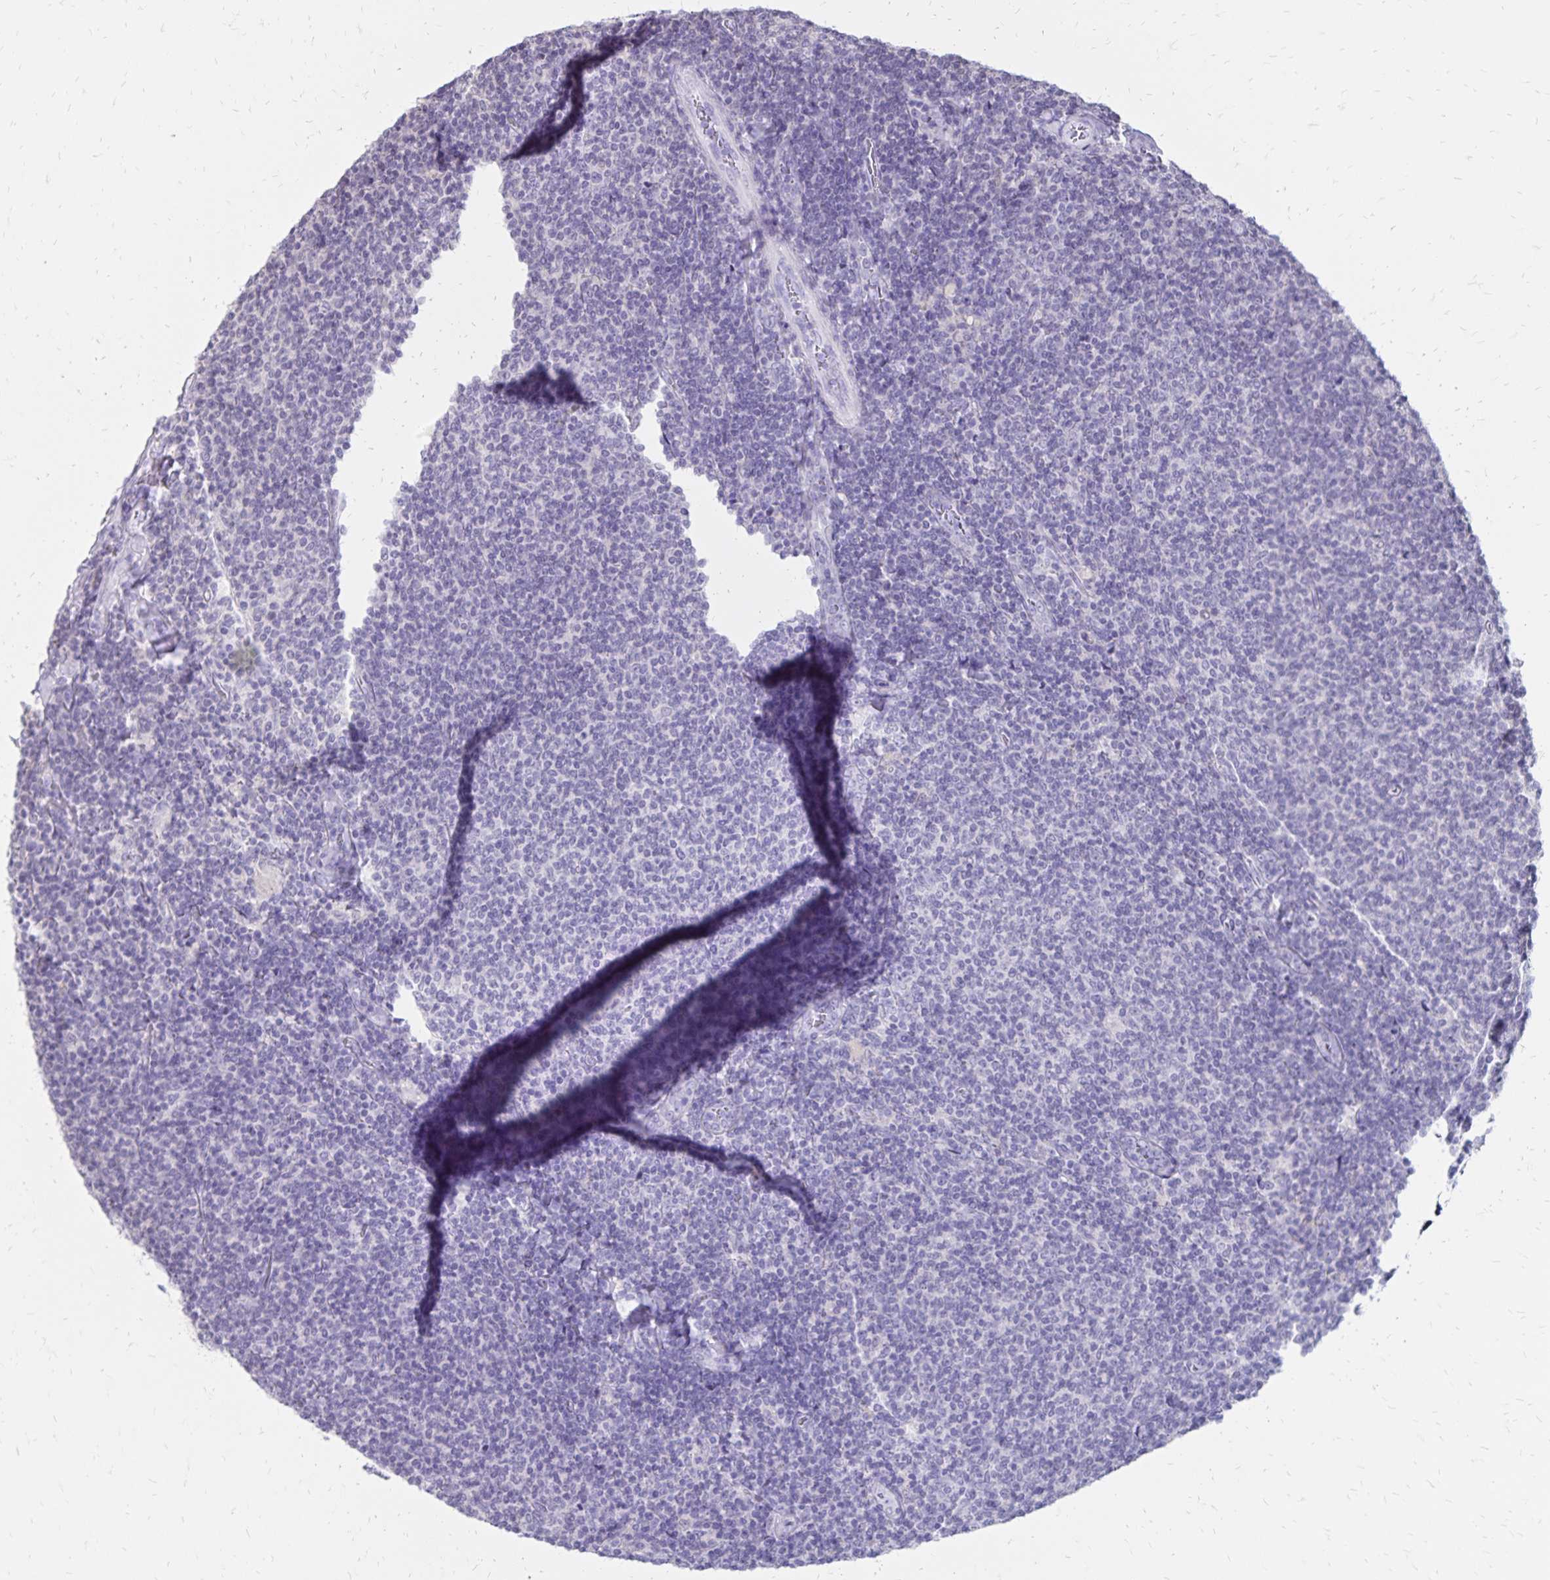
{"staining": {"intensity": "negative", "quantity": "none", "location": "none"}, "tissue": "lymphoma", "cell_type": "Tumor cells", "image_type": "cancer", "snomed": [{"axis": "morphology", "description": "Malignant lymphoma, non-Hodgkin's type, Low grade"}, {"axis": "topography", "description": "Lymph node"}], "caption": "Low-grade malignant lymphoma, non-Hodgkin's type was stained to show a protein in brown. There is no significant positivity in tumor cells. (DAB (3,3'-diaminobenzidine) IHC visualized using brightfield microscopy, high magnification).", "gene": "SH3GL3", "patient": {"sex": "male", "age": 52}}